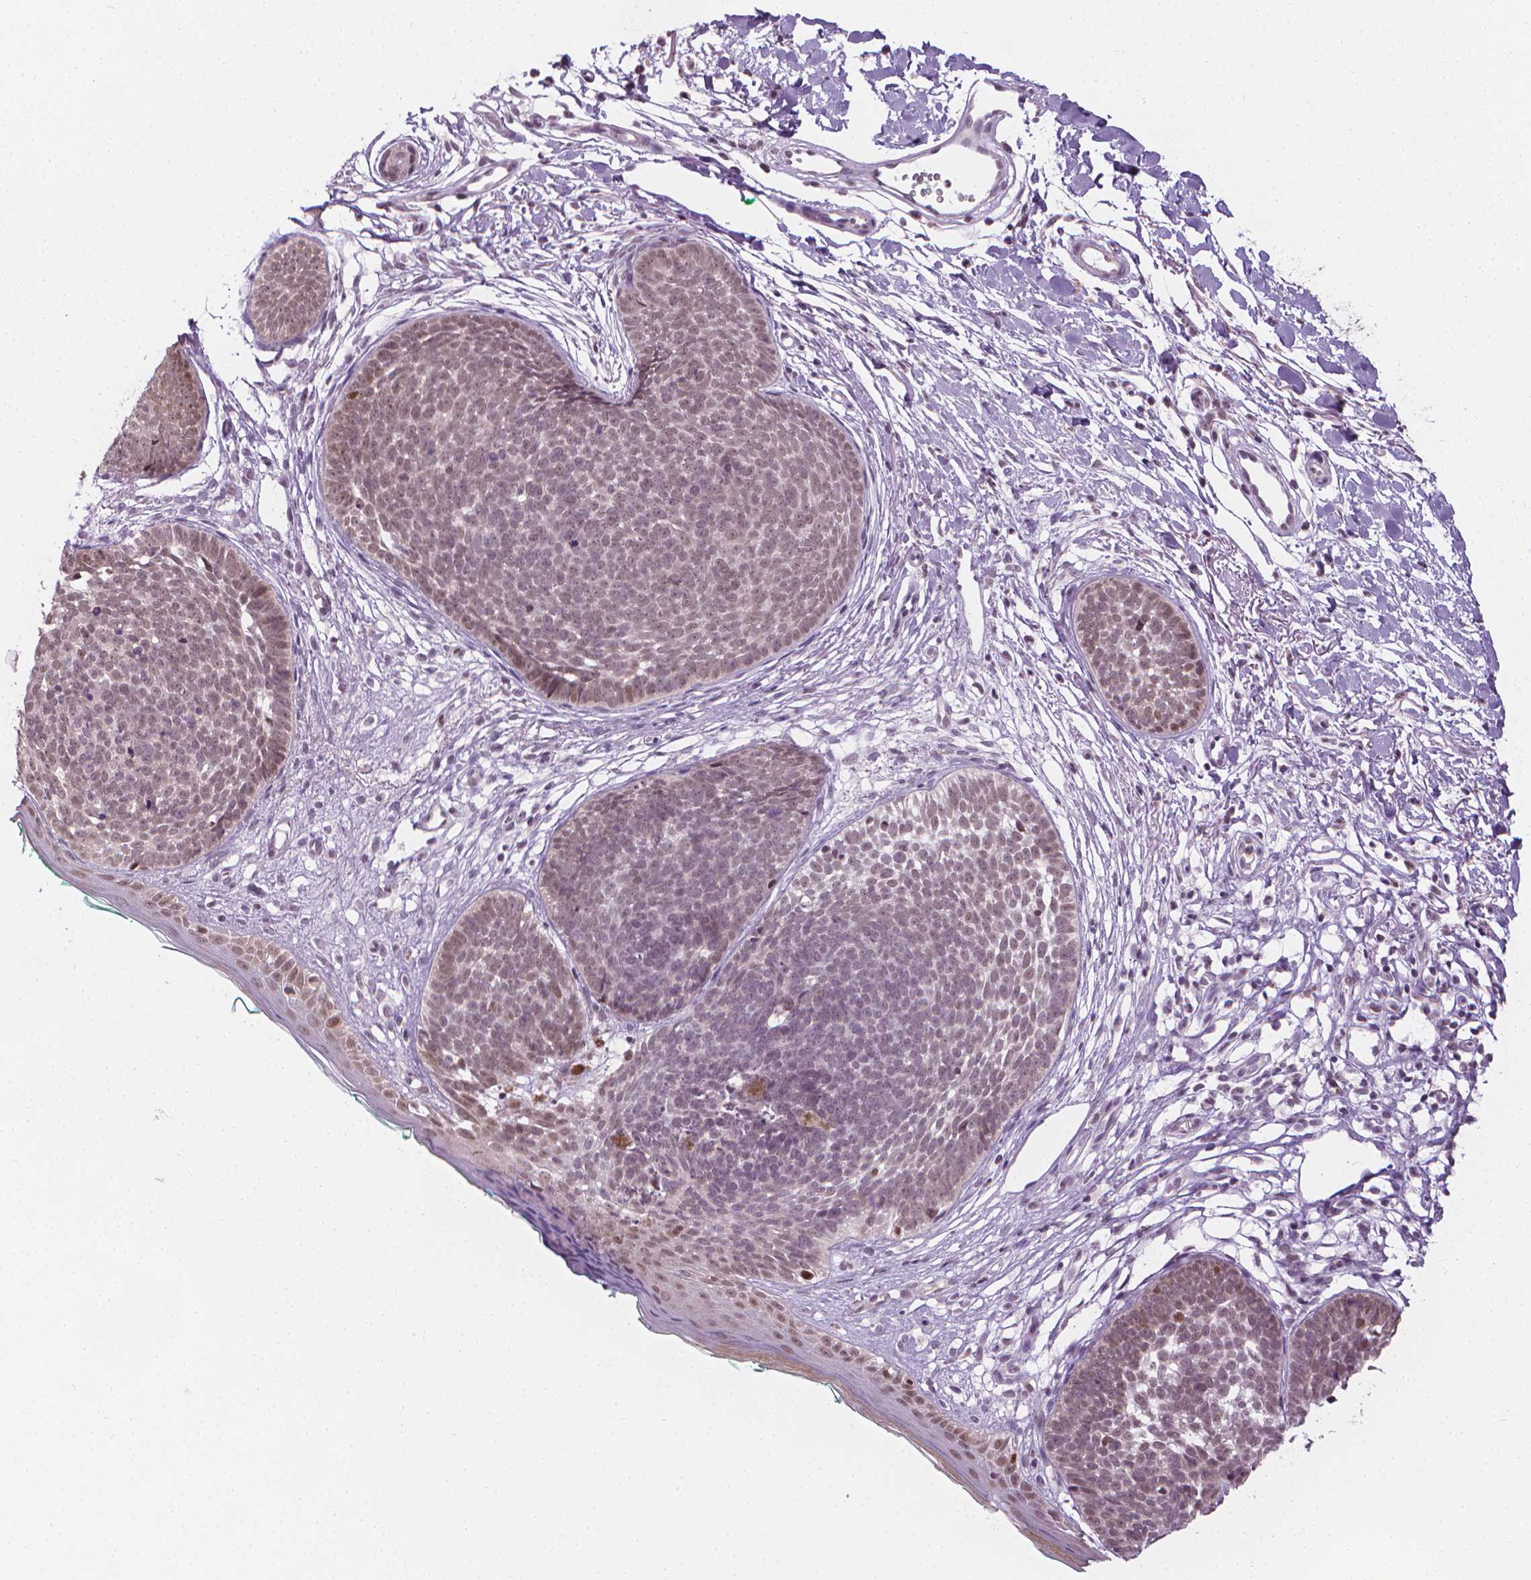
{"staining": {"intensity": "weak", "quantity": ">75%", "location": "nuclear"}, "tissue": "skin cancer", "cell_type": "Tumor cells", "image_type": "cancer", "snomed": [{"axis": "morphology", "description": "Basal cell carcinoma"}, {"axis": "topography", "description": "Skin"}, {"axis": "topography", "description": "Skin of neck"}, {"axis": "topography", "description": "Skin of shoulder"}, {"axis": "topography", "description": "Skin of back"}], "caption": "Human basal cell carcinoma (skin) stained with a protein marker shows weak staining in tumor cells.", "gene": "CDKN1C", "patient": {"sex": "male", "age": 80}}